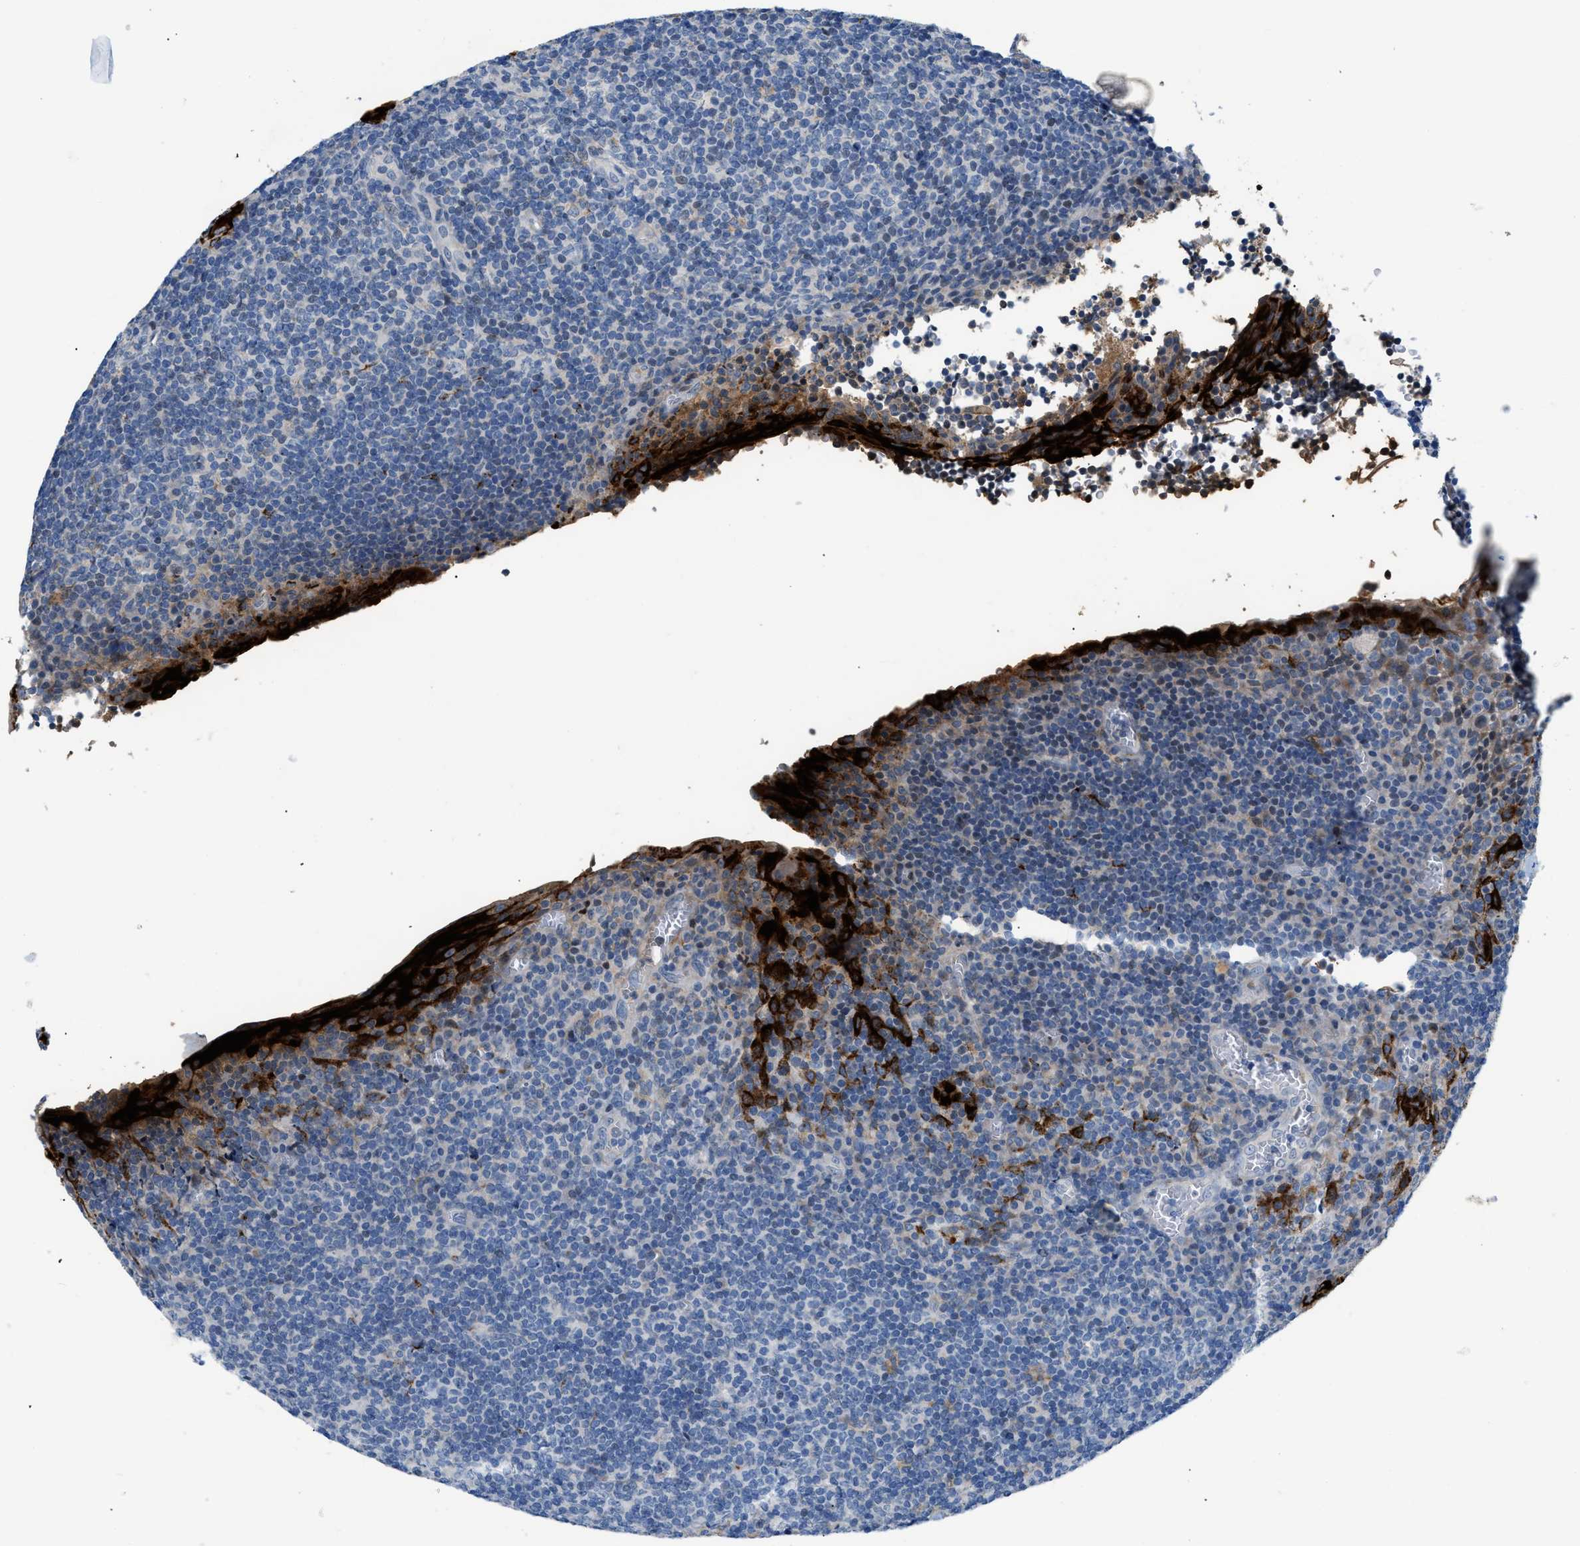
{"staining": {"intensity": "moderate", "quantity": "<25%", "location": "cytoplasmic/membranous"}, "tissue": "tonsil", "cell_type": "Germinal center cells", "image_type": "normal", "snomed": [{"axis": "morphology", "description": "Normal tissue, NOS"}, {"axis": "topography", "description": "Tonsil"}], "caption": "Moderate cytoplasmic/membranous protein positivity is present in approximately <25% of germinal center cells in tonsil.", "gene": "FDCSP", "patient": {"sex": "male", "age": 37}}